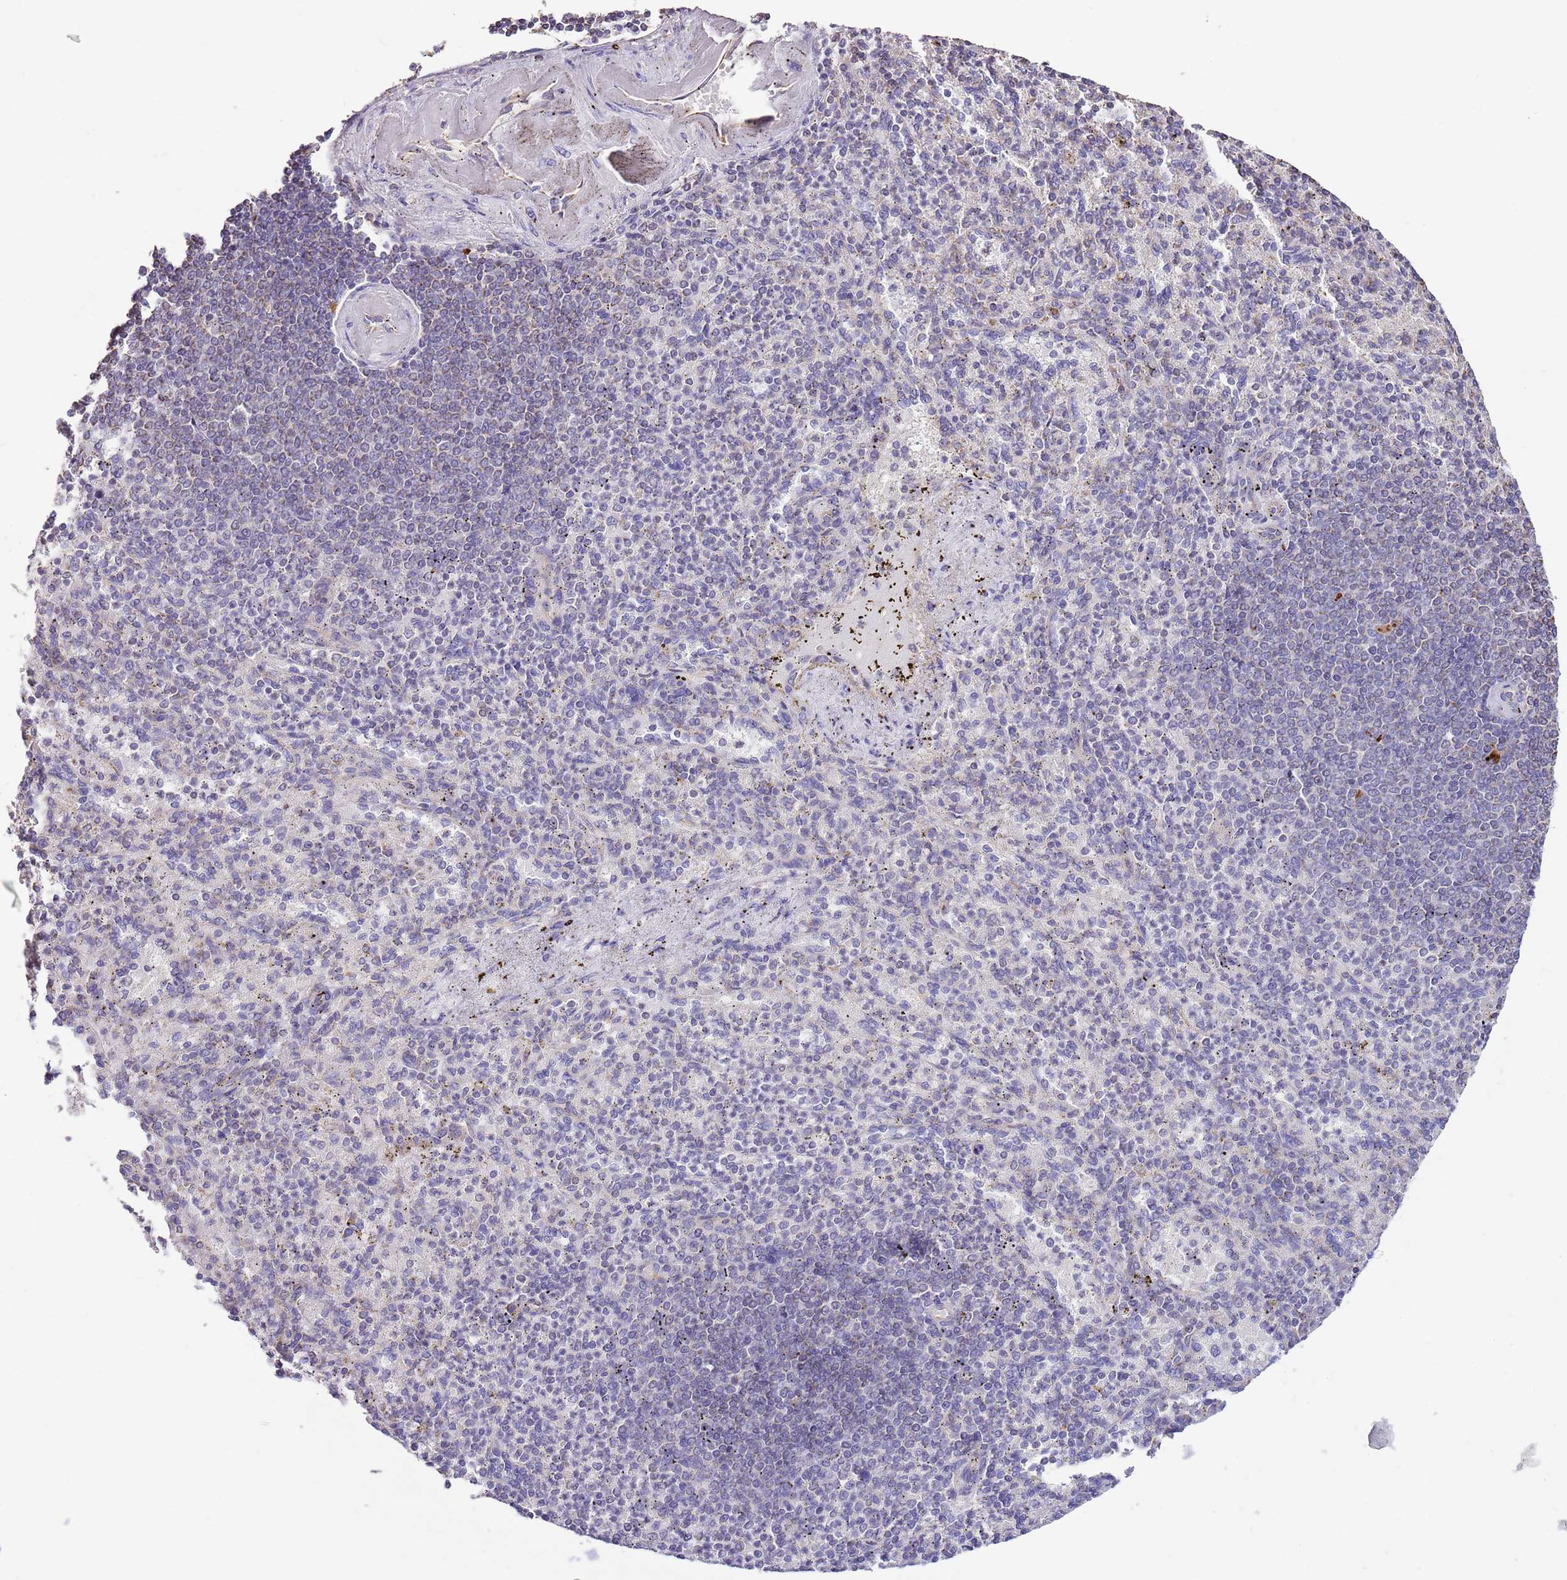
{"staining": {"intensity": "negative", "quantity": "none", "location": "none"}, "tissue": "spleen", "cell_type": "Cells in red pulp", "image_type": "normal", "snomed": [{"axis": "morphology", "description": "Normal tissue, NOS"}, {"axis": "topography", "description": "Spleen"}], "caption": "Micrograph shows no protein expression in cells in red pulp of benign spleen. (DAB (3,3'-diaminobenzidine) immunohistochemistry (IHC) with hematoxylin counter stain).", "gene": "DOCK9", "patient": {"sex": "female", "age": 74}}